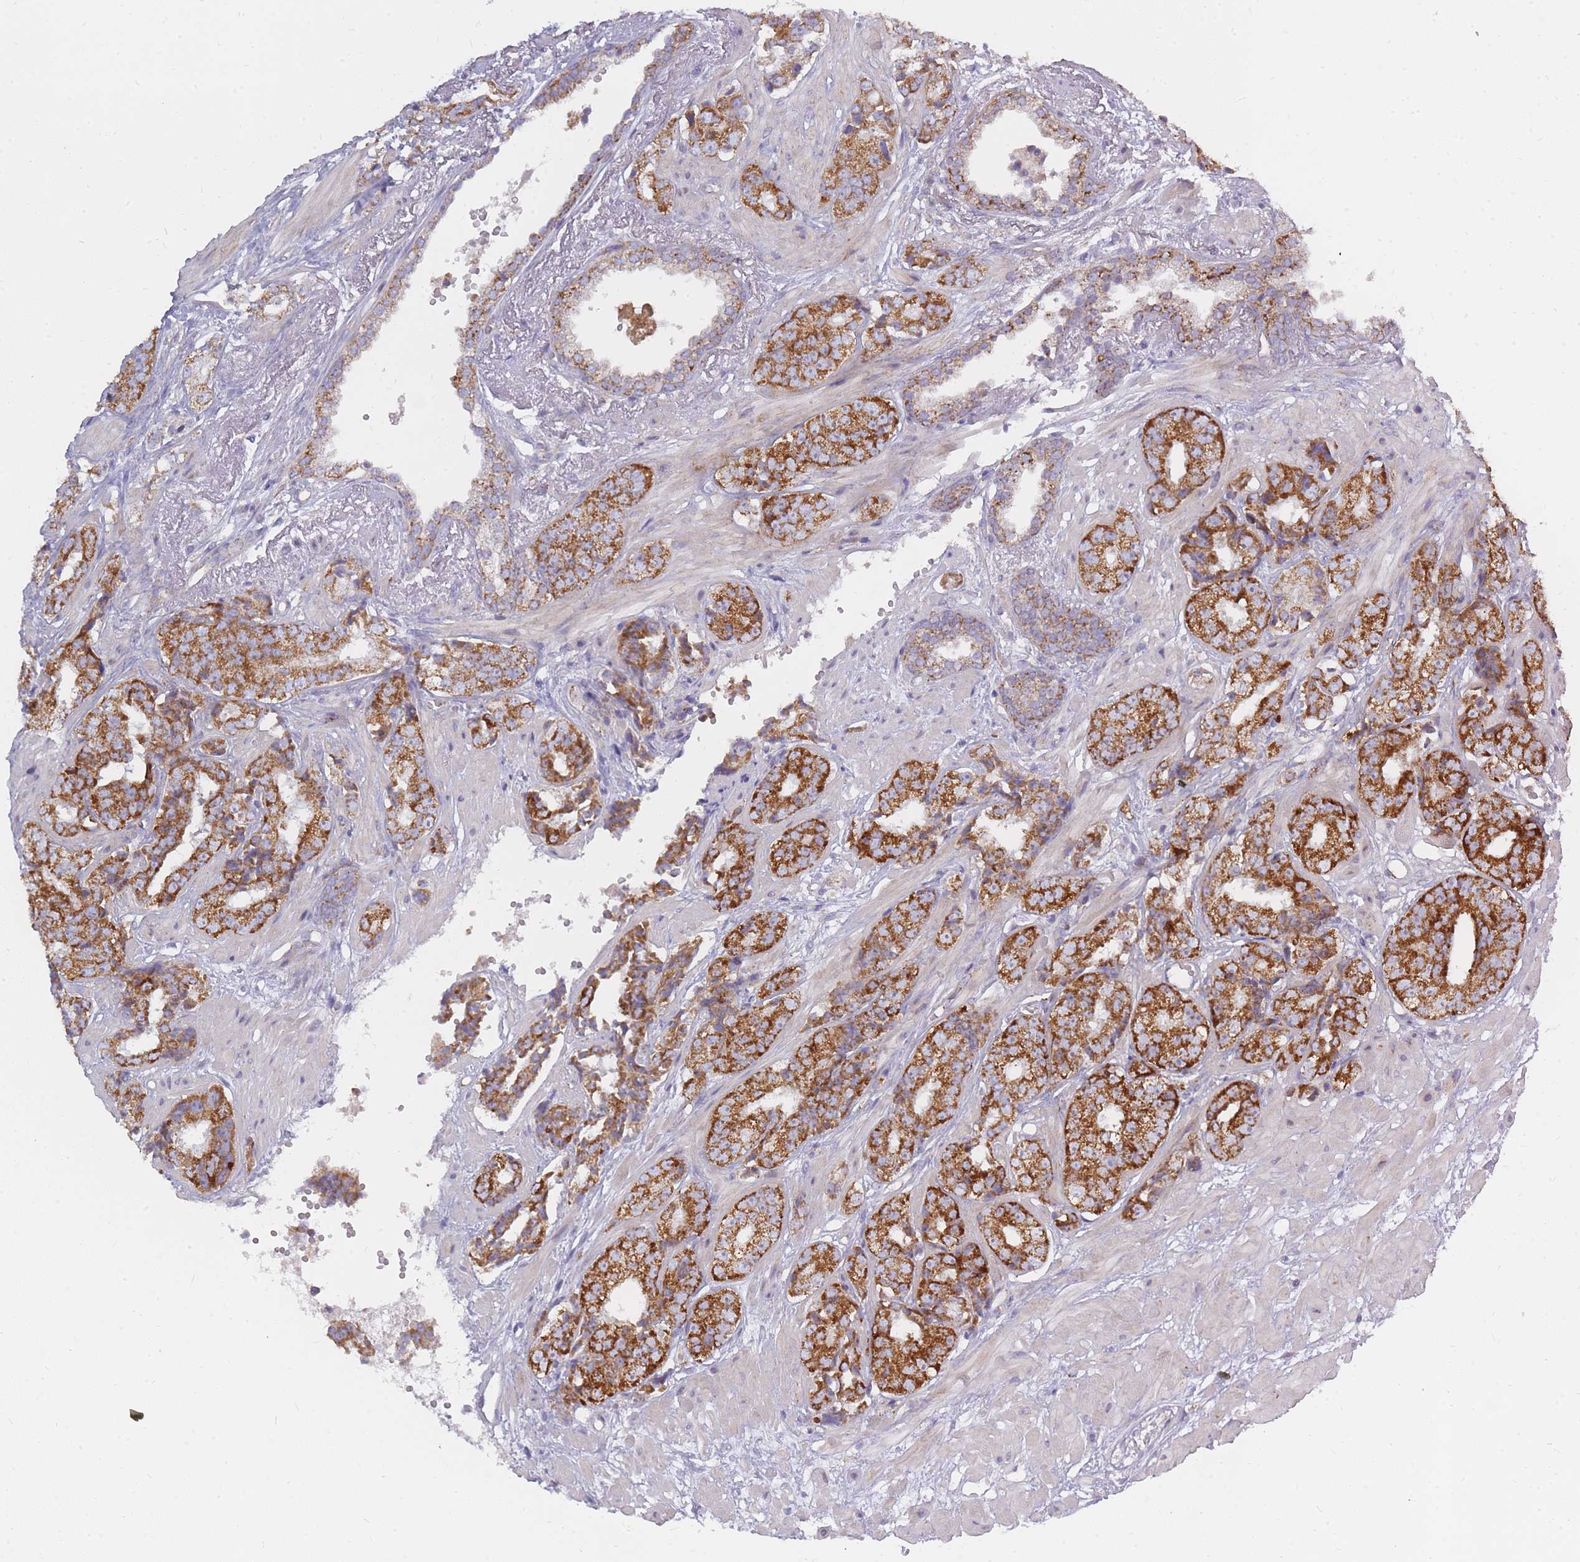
{"staining": {"intensity": "strong", "quantity": ">75%", "location": "cytoplasmic/membranous"}, "tissue": "prostate cancer", "cell_type": "Tumor cells", "image_type": "cancer", "snomed": [{"axis": "morphology", "description": "Adenocarcinoma, High grade"}, {"axis": "topography", "description": "Prostate"}], "caption": "Protein expression by immunohistochemistry (IHC) displays strong cytoplasmic/membranous positivity in about >75% of tumor cells in high-grade adenocarcinoma (prostate).", "gene": "ALKBH4", "patient": {"sex": "male", "age": 71}}